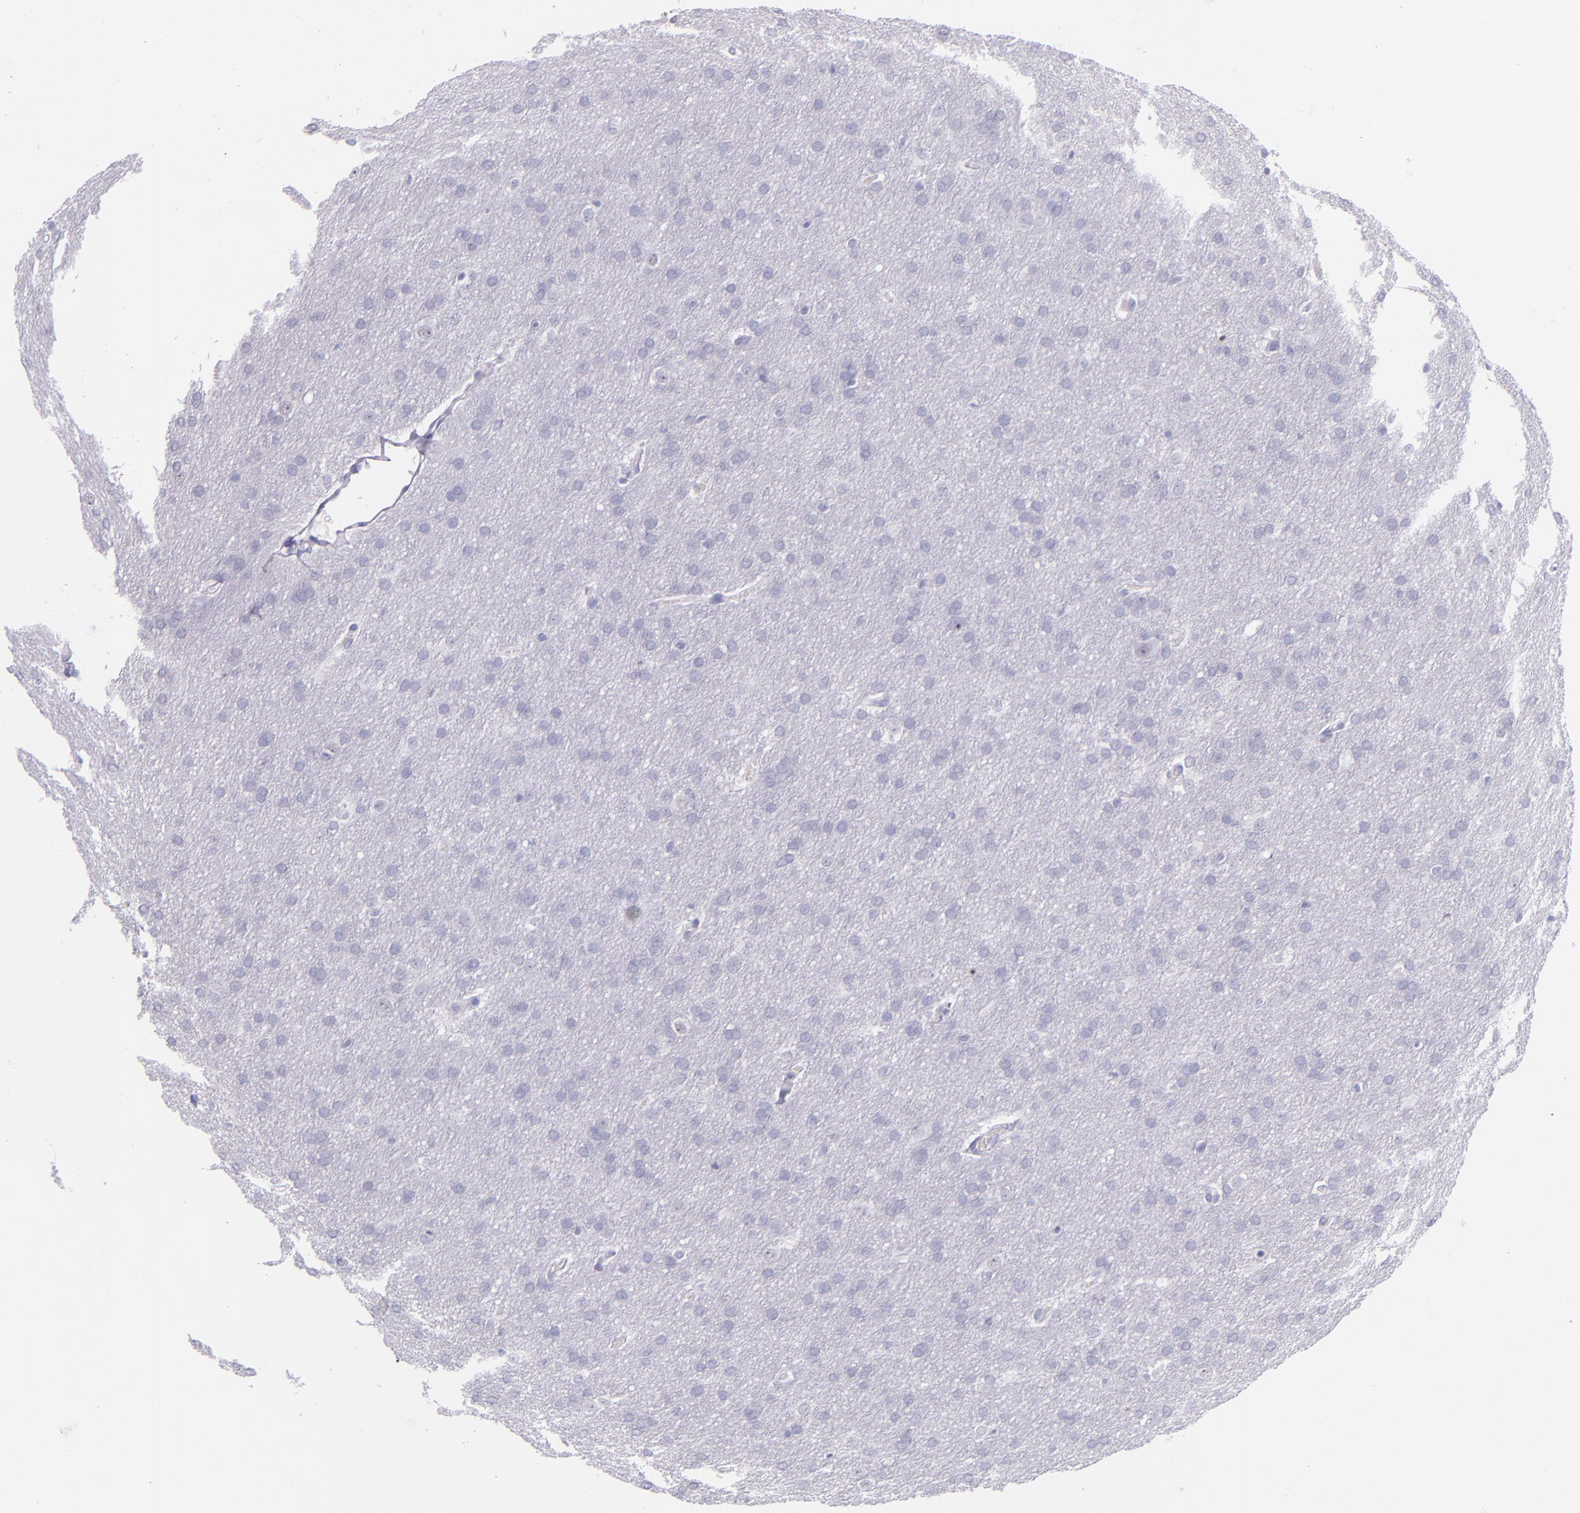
{"staining": {"intensity": "negative", "quantity": "none", "location": "none"}, "tissue": "glioma", "cell_type": "Tumor cells", "image_type": "cancer", "snomed": [{"axis": "morphology", "description": "Glioma, malignant, Low grade"}, {"axis": "topography", "description": "Brain"}], "caption": "Malignant glioma (low-grade) was stained to show a protein in brown. There is no significant staining in tumor cells.", "gene": "IRF4", "patient": {"sex": "female", "age": 32}}